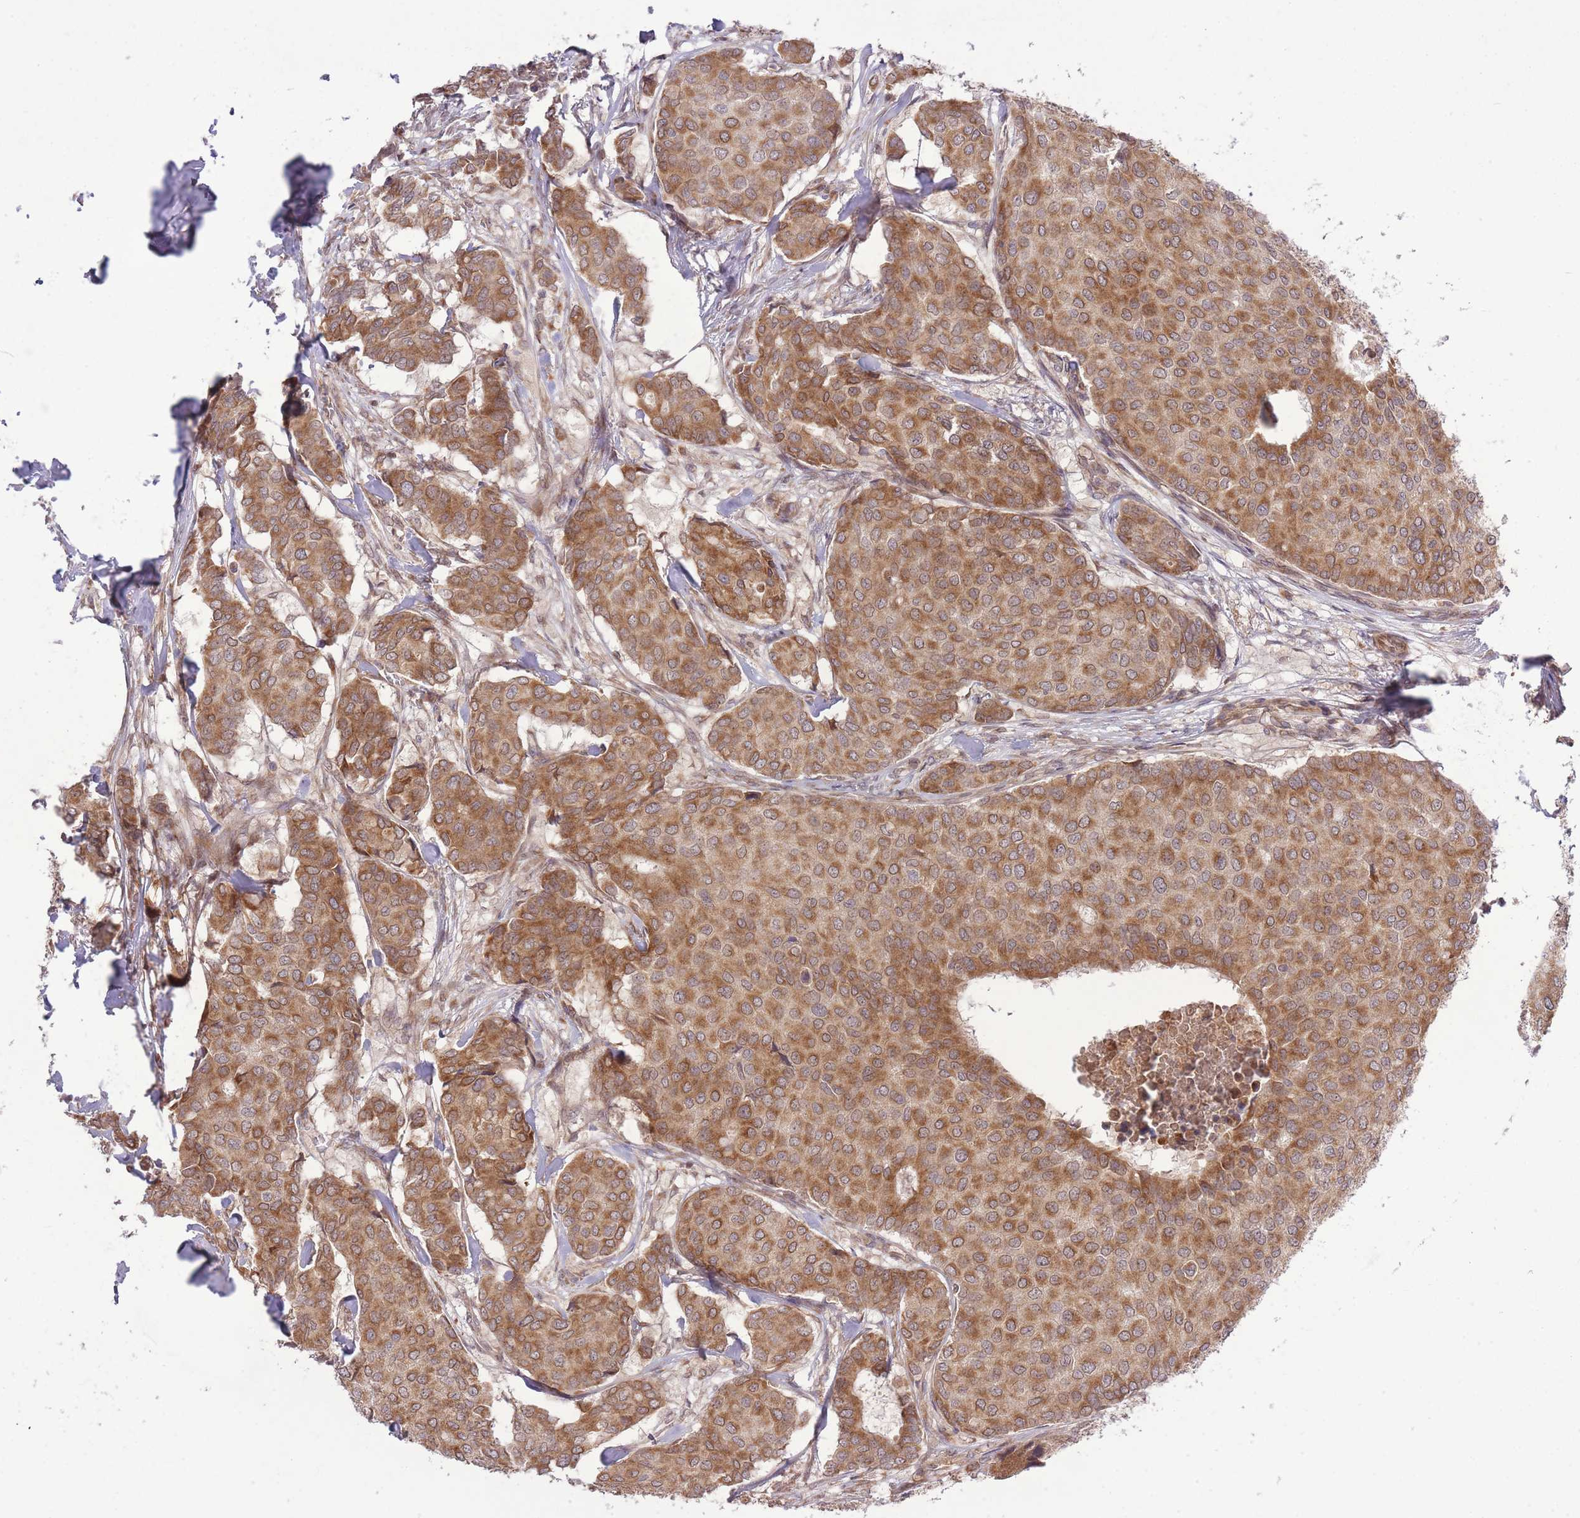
{"staining": {"intensity": "moderate", "quantity": ">75%", "location": "cytoplasmic/membranous"}, "tissue": "breast cancer", "cell_type": "Tumor cells", "image_type": "cancer", "snomed": [{"axis": "morphology", "description": "Duct carcinoma"}, {"axis": "topography", "description": "Breast"}], "caption": "Tumor cells exhibit medium levels of moderate cytoplasmic/membranous expression in about >75% of cells in human breast cancer (invasive ductal carcinoma).", "gene": "ZNF391", "patient": {"sex": "female", "age": 75}}